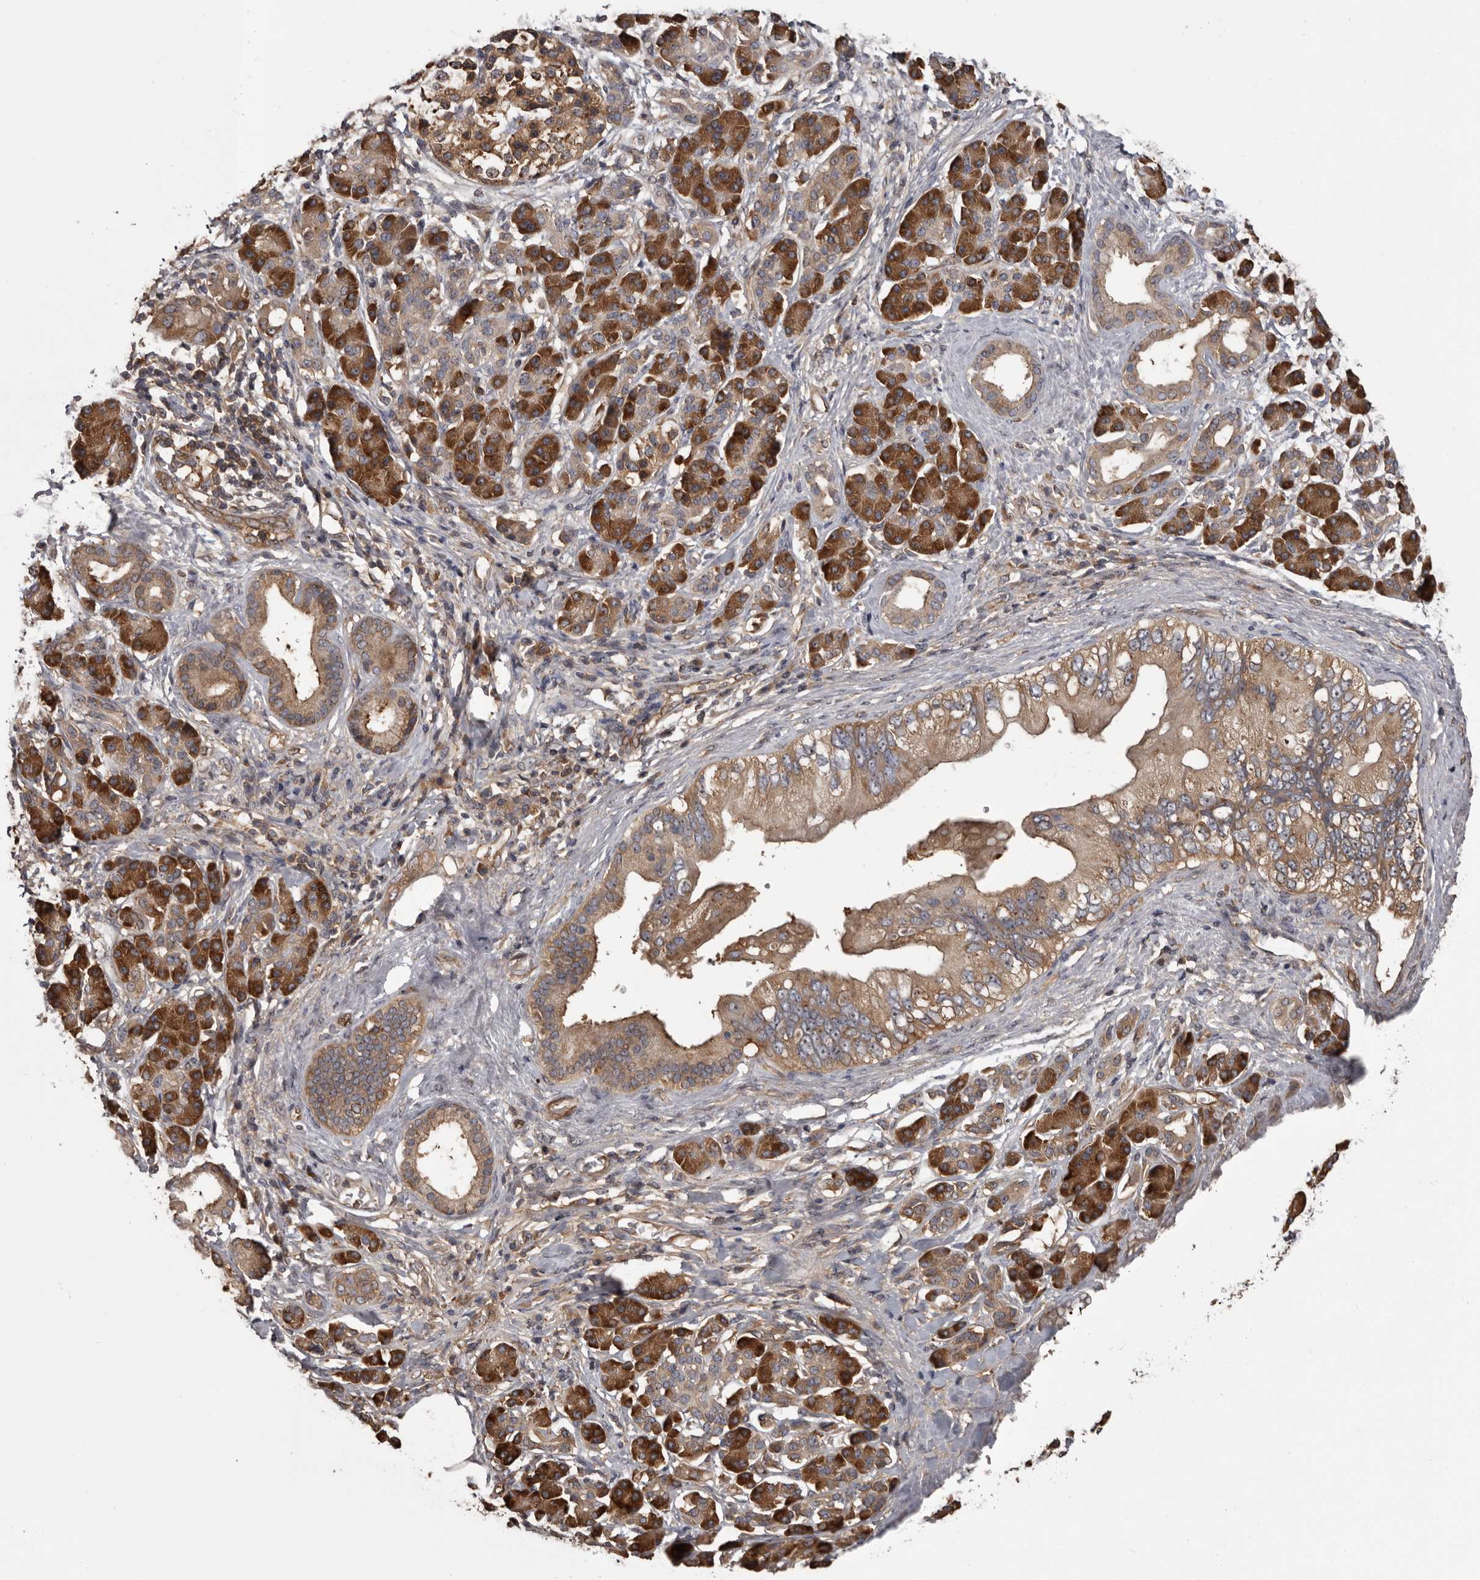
{"staining": {"intensity": "moderate", "quantity": ">75%", "location": "cytoplasmic/membranous"}, "tissue": "pancreatic cancer", "cell_type": "Tumor cells", "image_type": "cancer", "snomed": [{"axis": "morphology", "description": "Adenocarcinoma, NOS"}, {"axis": "topography", "description": "Pancreas"}], "caption": "Brown immunohistochemical staining in human pancreatic adenocarcinoma demonstrates moderate cytoplasmic/membranous staining in about >75% of tumor cells. (DAB IHC, brown staining for protein, blue staining for nuclei).", "gene": "DARS1", "patient": {"sex": "female", "age": 56}}